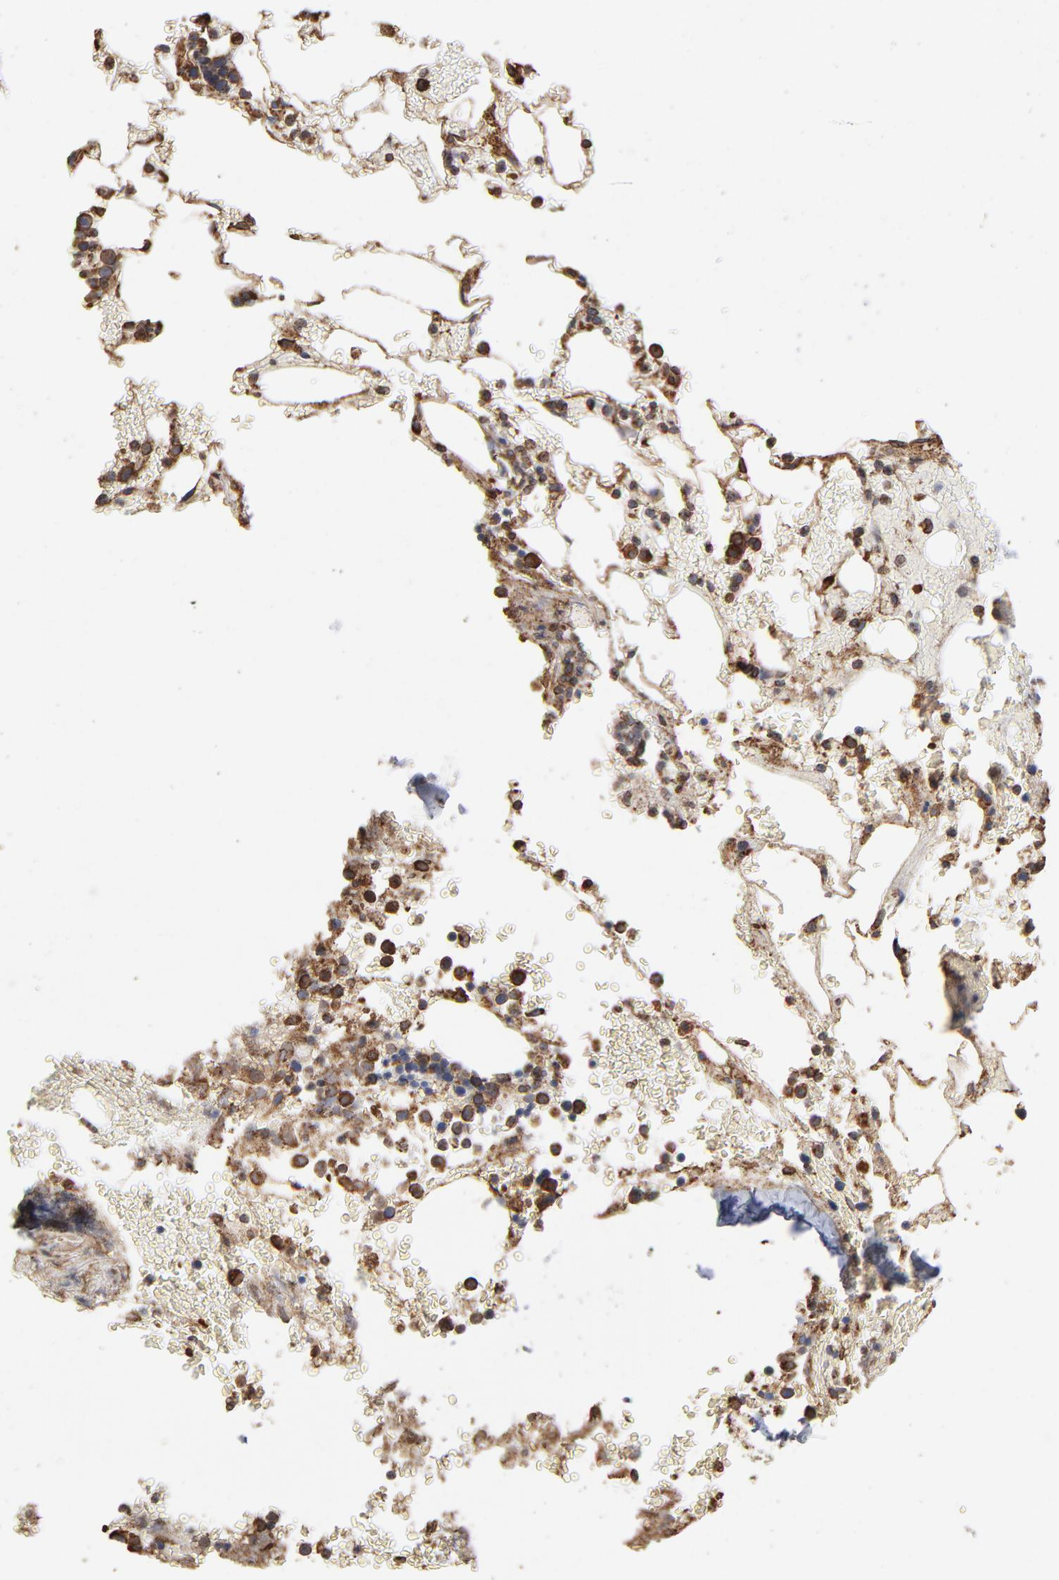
{"staining": {"intensity": "strong", "quantity": "25%-75%", "location": "cytoplasmic/membranous"}, "tissue": "bone marrow", "cell_type": "Hematopoietic cells", "image_type": "normal", "snomed": [{"axis": "morphology", "description": "Normal tissue, NOS"}, {"axis": "topography", "description": "Bone marrow"}], "caption": "About 25%-75% of hematopoietic cells in unremarkable bone marrow show strong cytoplasmic/membranous protein expression as visualized by brown immunohistochemical staining.", "gene": "PDIA3", "patient": {"sex": "female", "age": 73}}